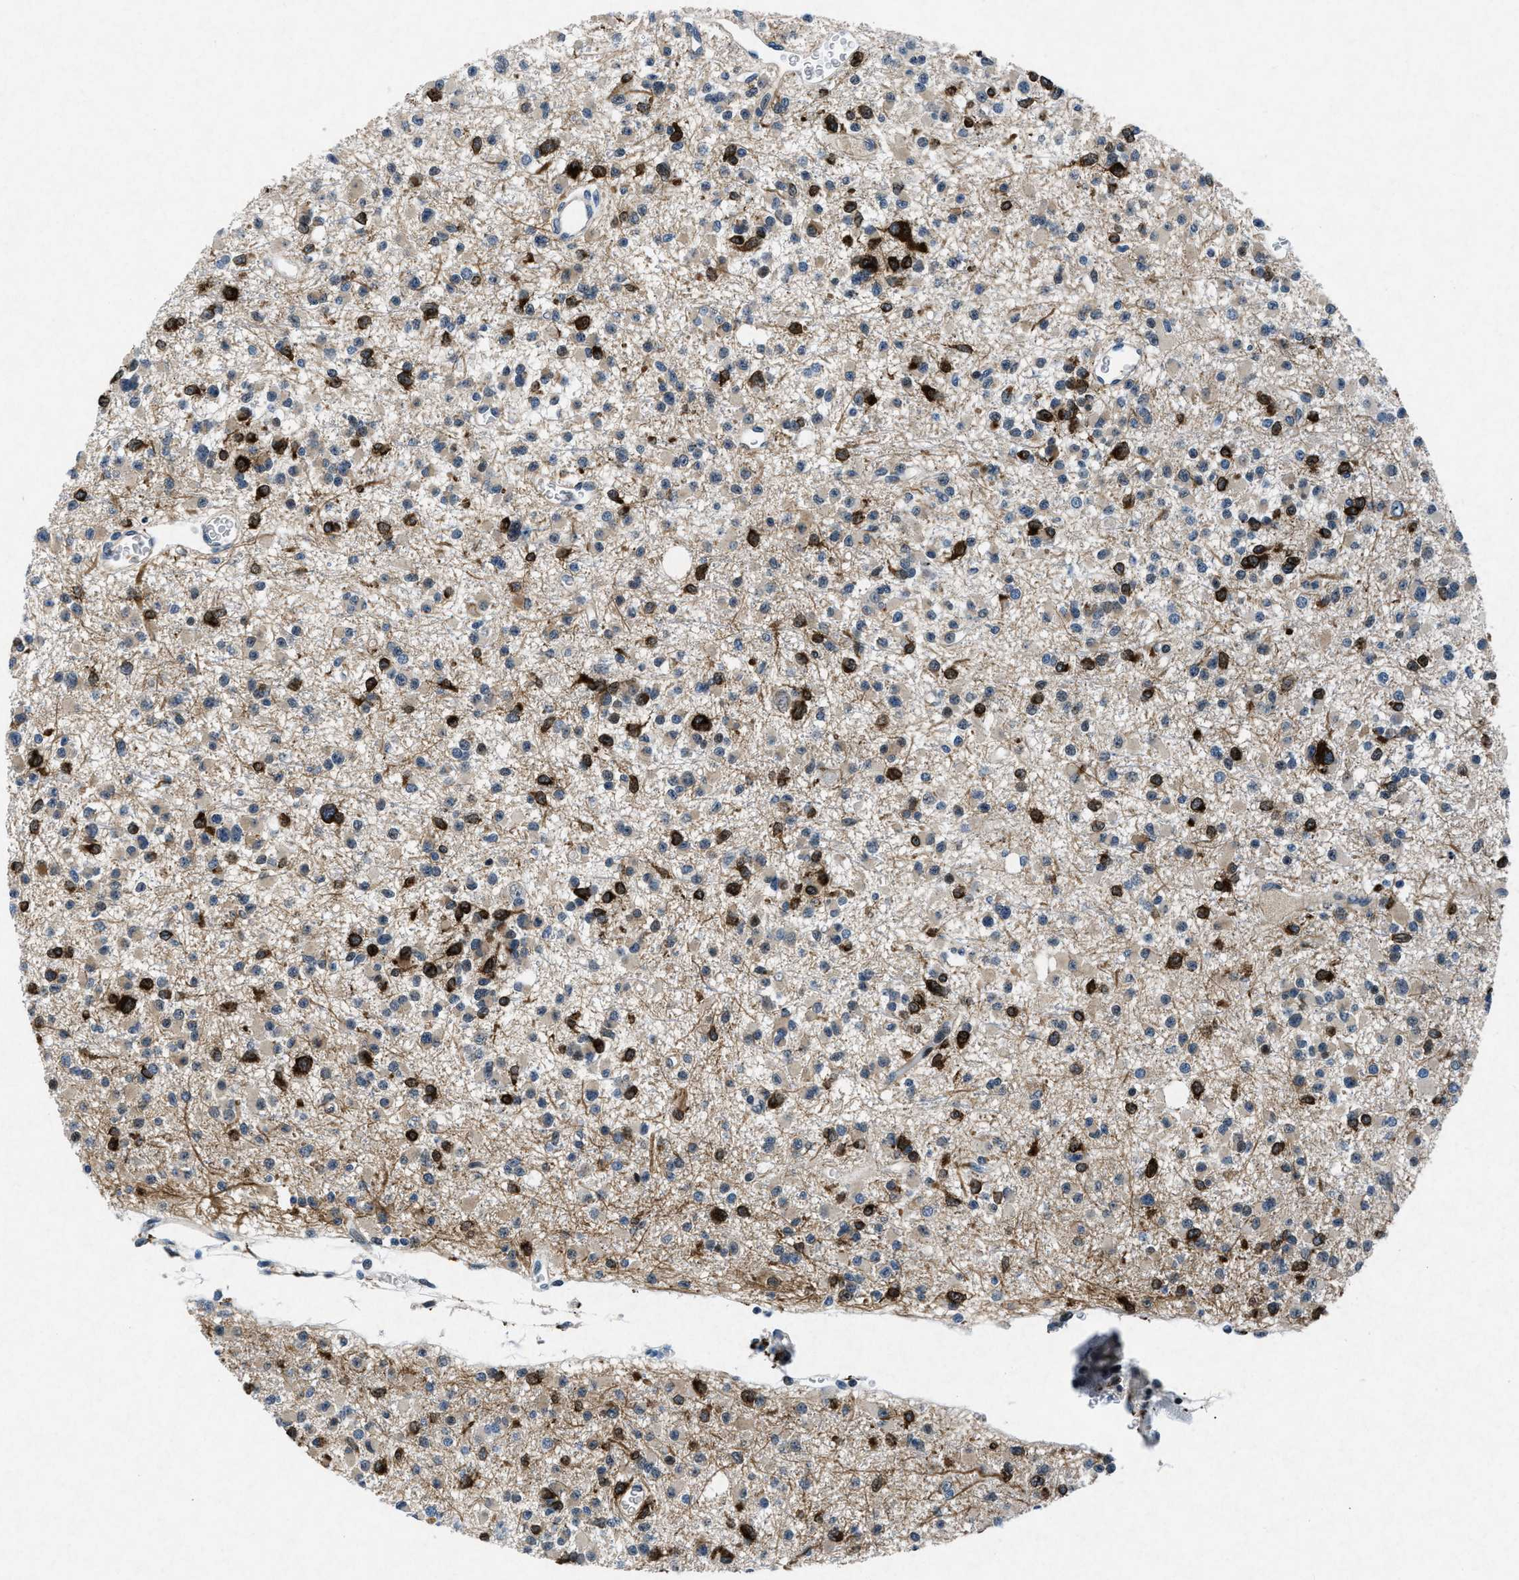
{"staining": {"intensity": "strong", "quantity": "25%-75%", "location": "cytoplasmic/membranous"}, "tissue": "glioma", "cell_type": "Tumor cells", "image_type": "cancer", "snomed": [{"axis": "morphology", "description": "Glioma, malignant, Low grade"}, {"axis": "topography", "description": "Brain"}], "caption": "Strong cytoplasmic/membranous expression is seen in about 25%-75% of tumor cells in glioma.", "gene": "PHLDA1", "patient": {"sex": "female", "age": 22}}